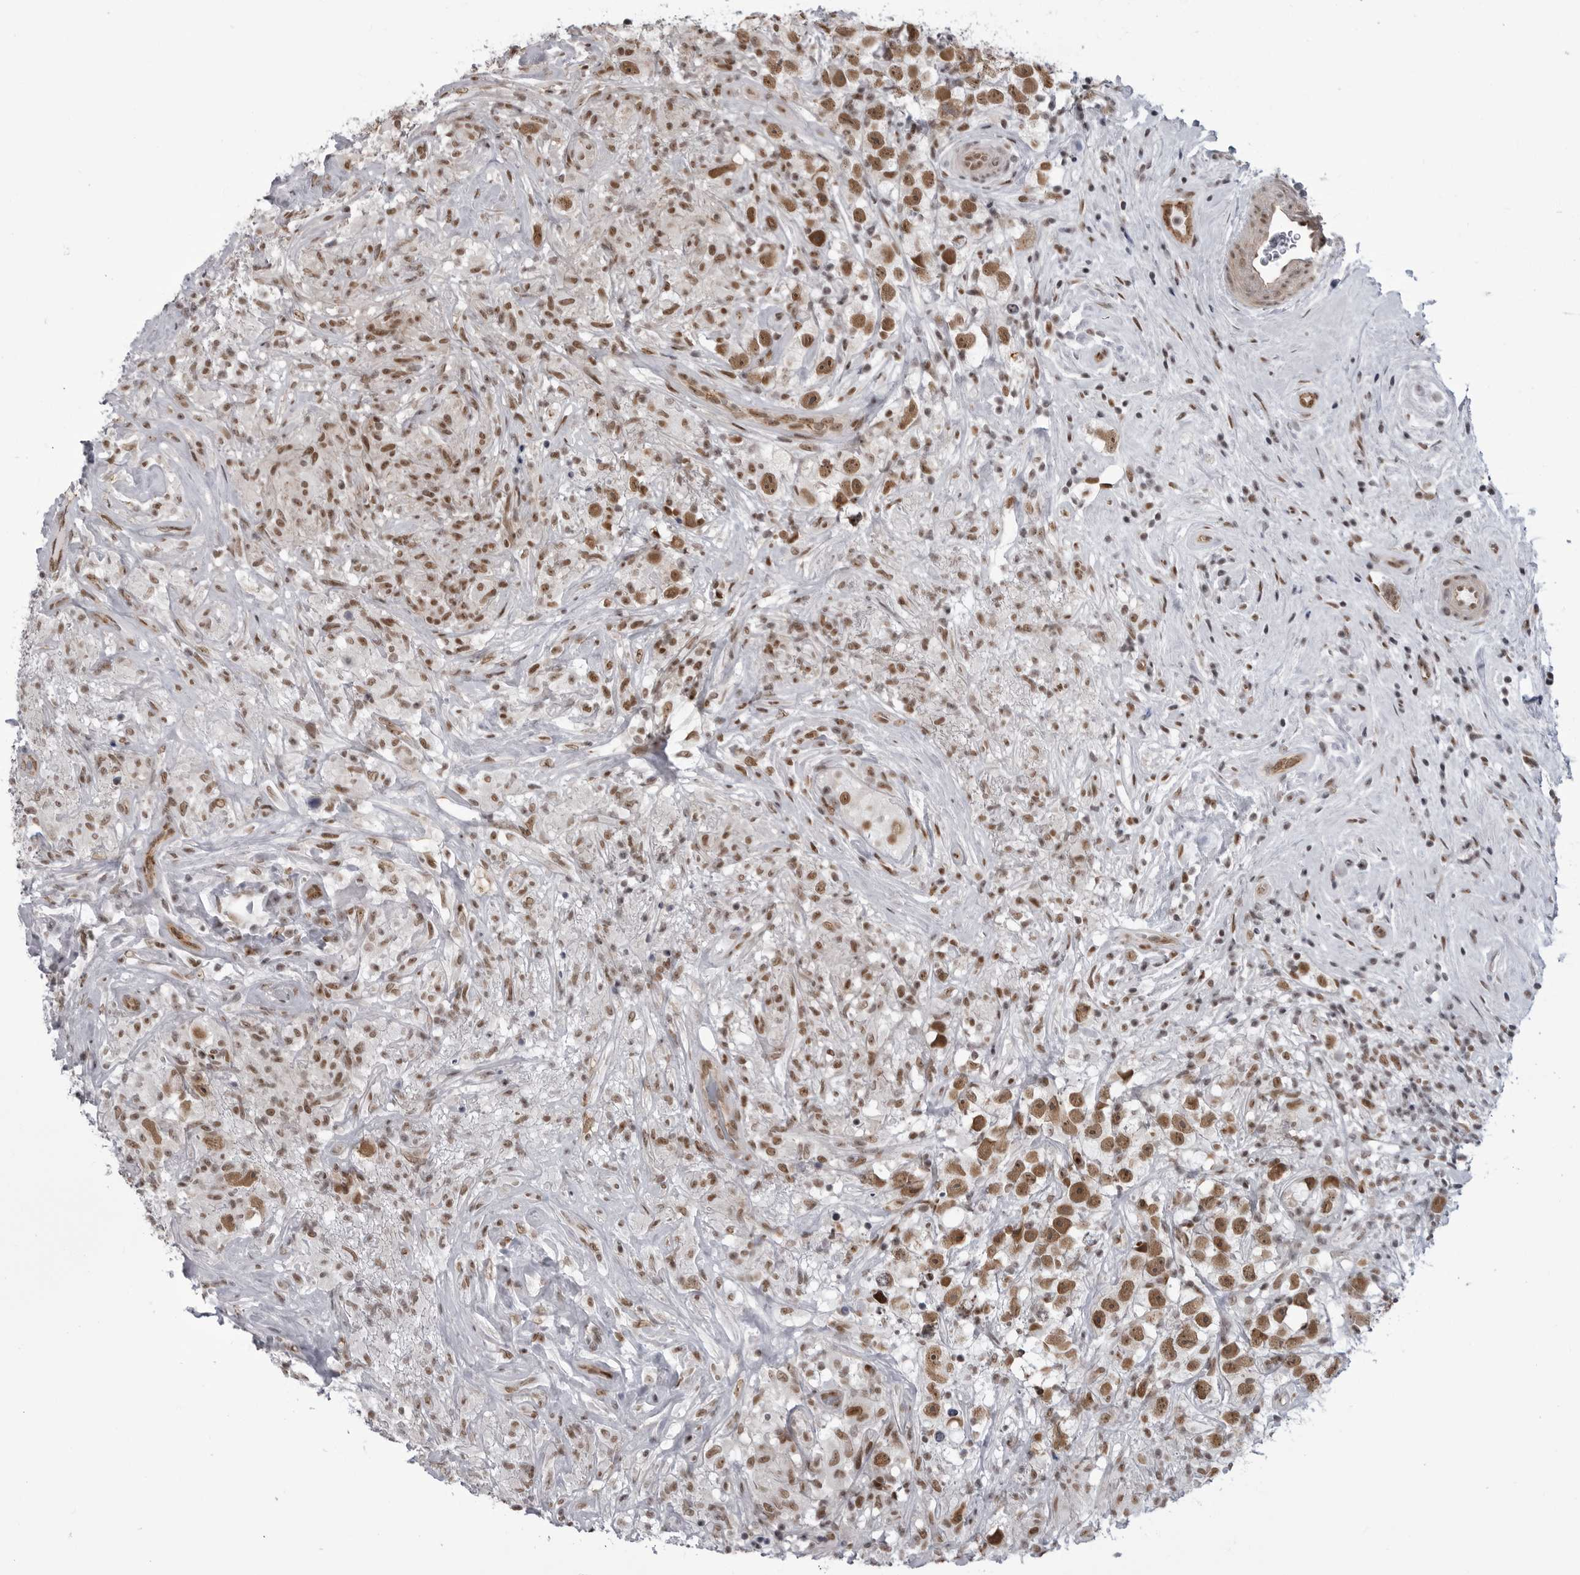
{"staining": {"intensity": "strong", "quantity": ">75%", "location": "nuclear"}, "tissue": "testis cancer", "cell_type": "Tumor cells", "image_type": "cancer", "snomed": [{"axis": "morphology", "description": "Seminoma, NOS"}, {"axis": "topography", "description": "Testis"}], "caption": "Seminoma (testis) stained with DAB (3,3'-diaminobenzidine) IHC reveals high levels of strong nuclear expression in approximately >75% of tumor cells. (Stains: DAB in brown, nuclei in blue, Microscopy: brightfield microscopy at high magnification).", "gene": "RNF26", "patient": {"sex": "male", "age": 49}}